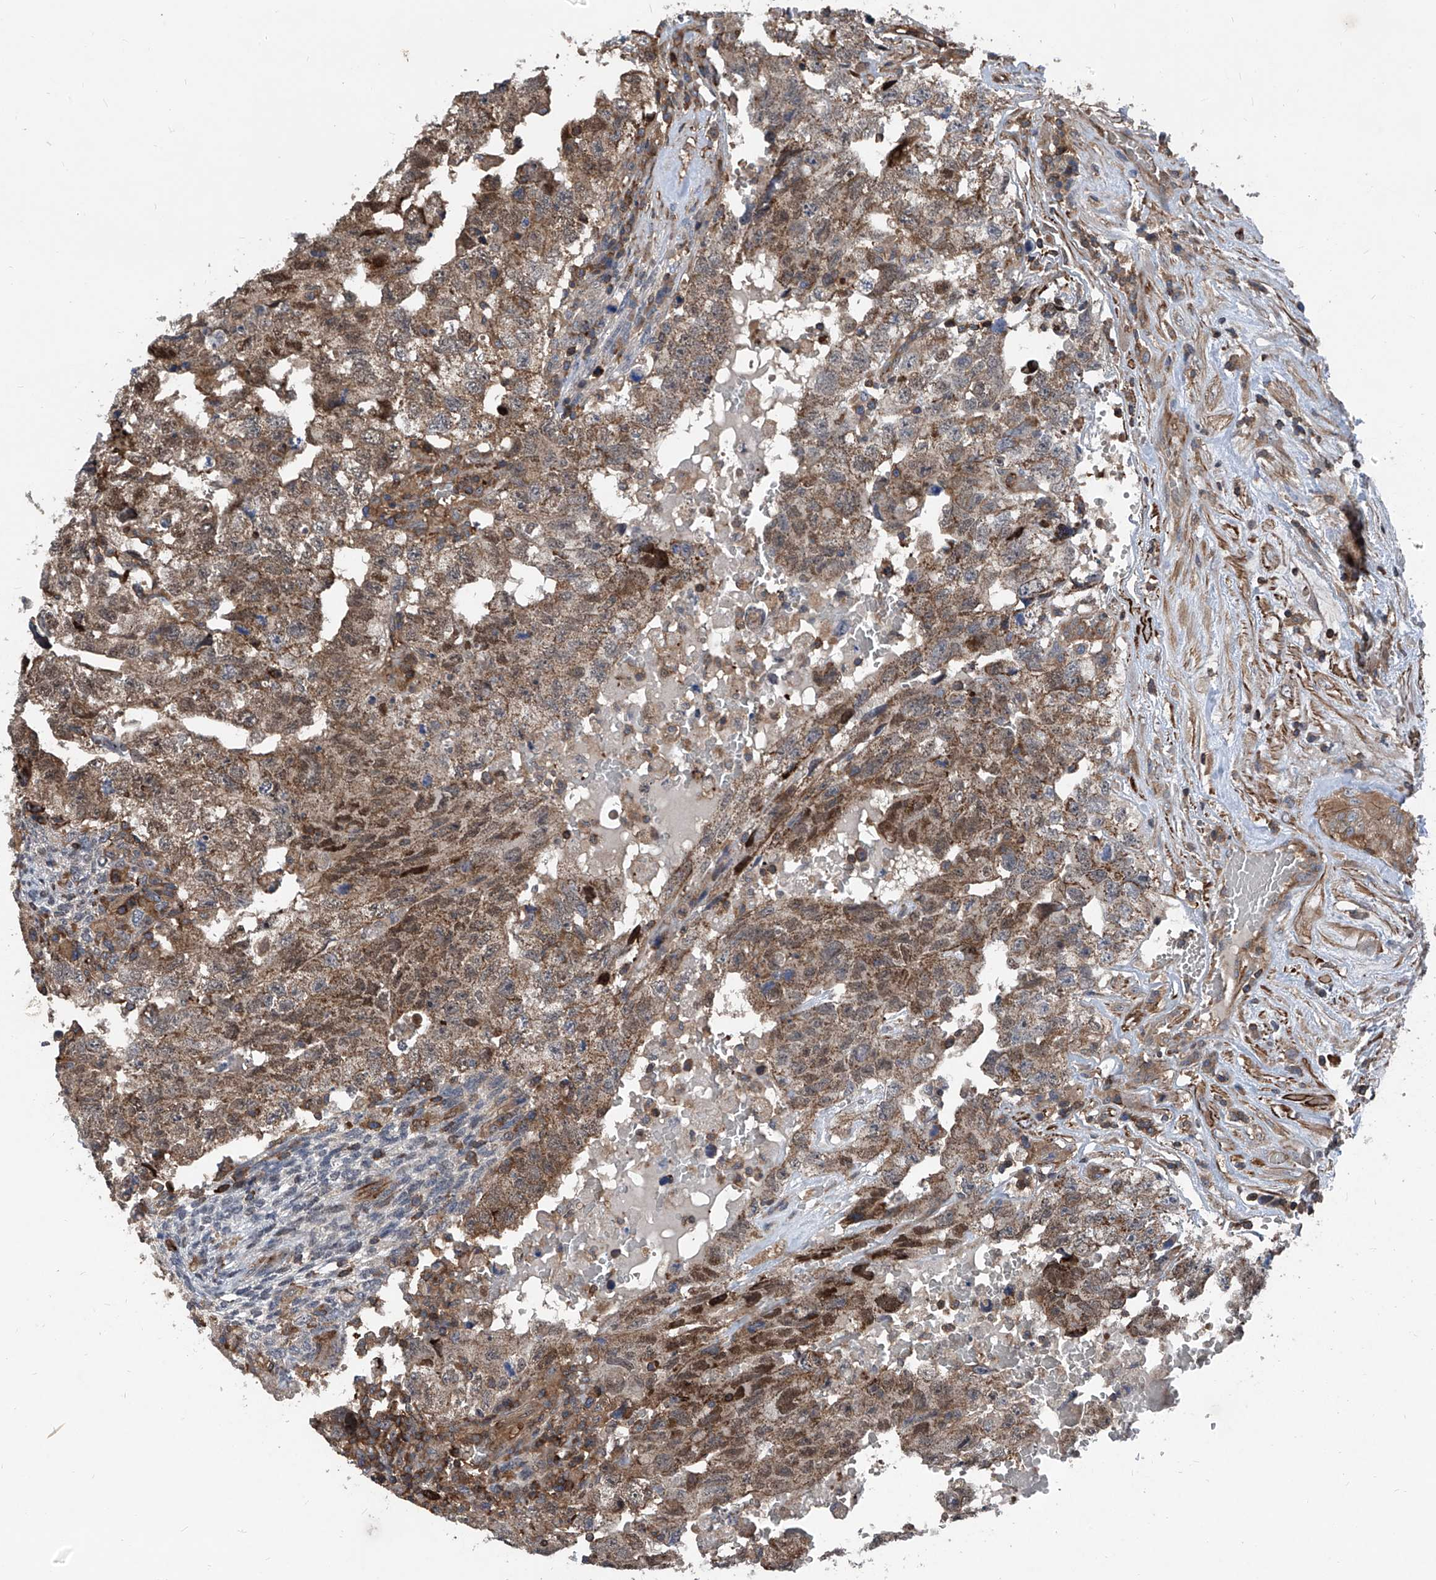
{"staining": {"intensity": "weak", "quantity": ">75%", "location": "cytoplasmic/membranous,nuclear"}, "tissue": "testis cancer", "cell_type": "Tumor cells", "image_type": "cancer", "snomed": [{"axis": "morphology", "description": "Carcinoma, Embryonal, NOS"}, {"axis": "topography", "description": "Testis"}], "caption": "Human testis cancer (embryonal carcinoma) stained for a protein (brown) displays weak cytoplasmic/membranous and nuclear positive expression in approximately >75% of tumor cells.", "gene": "NT5C3A", "patient": {"sex": "male", "age": 36}}